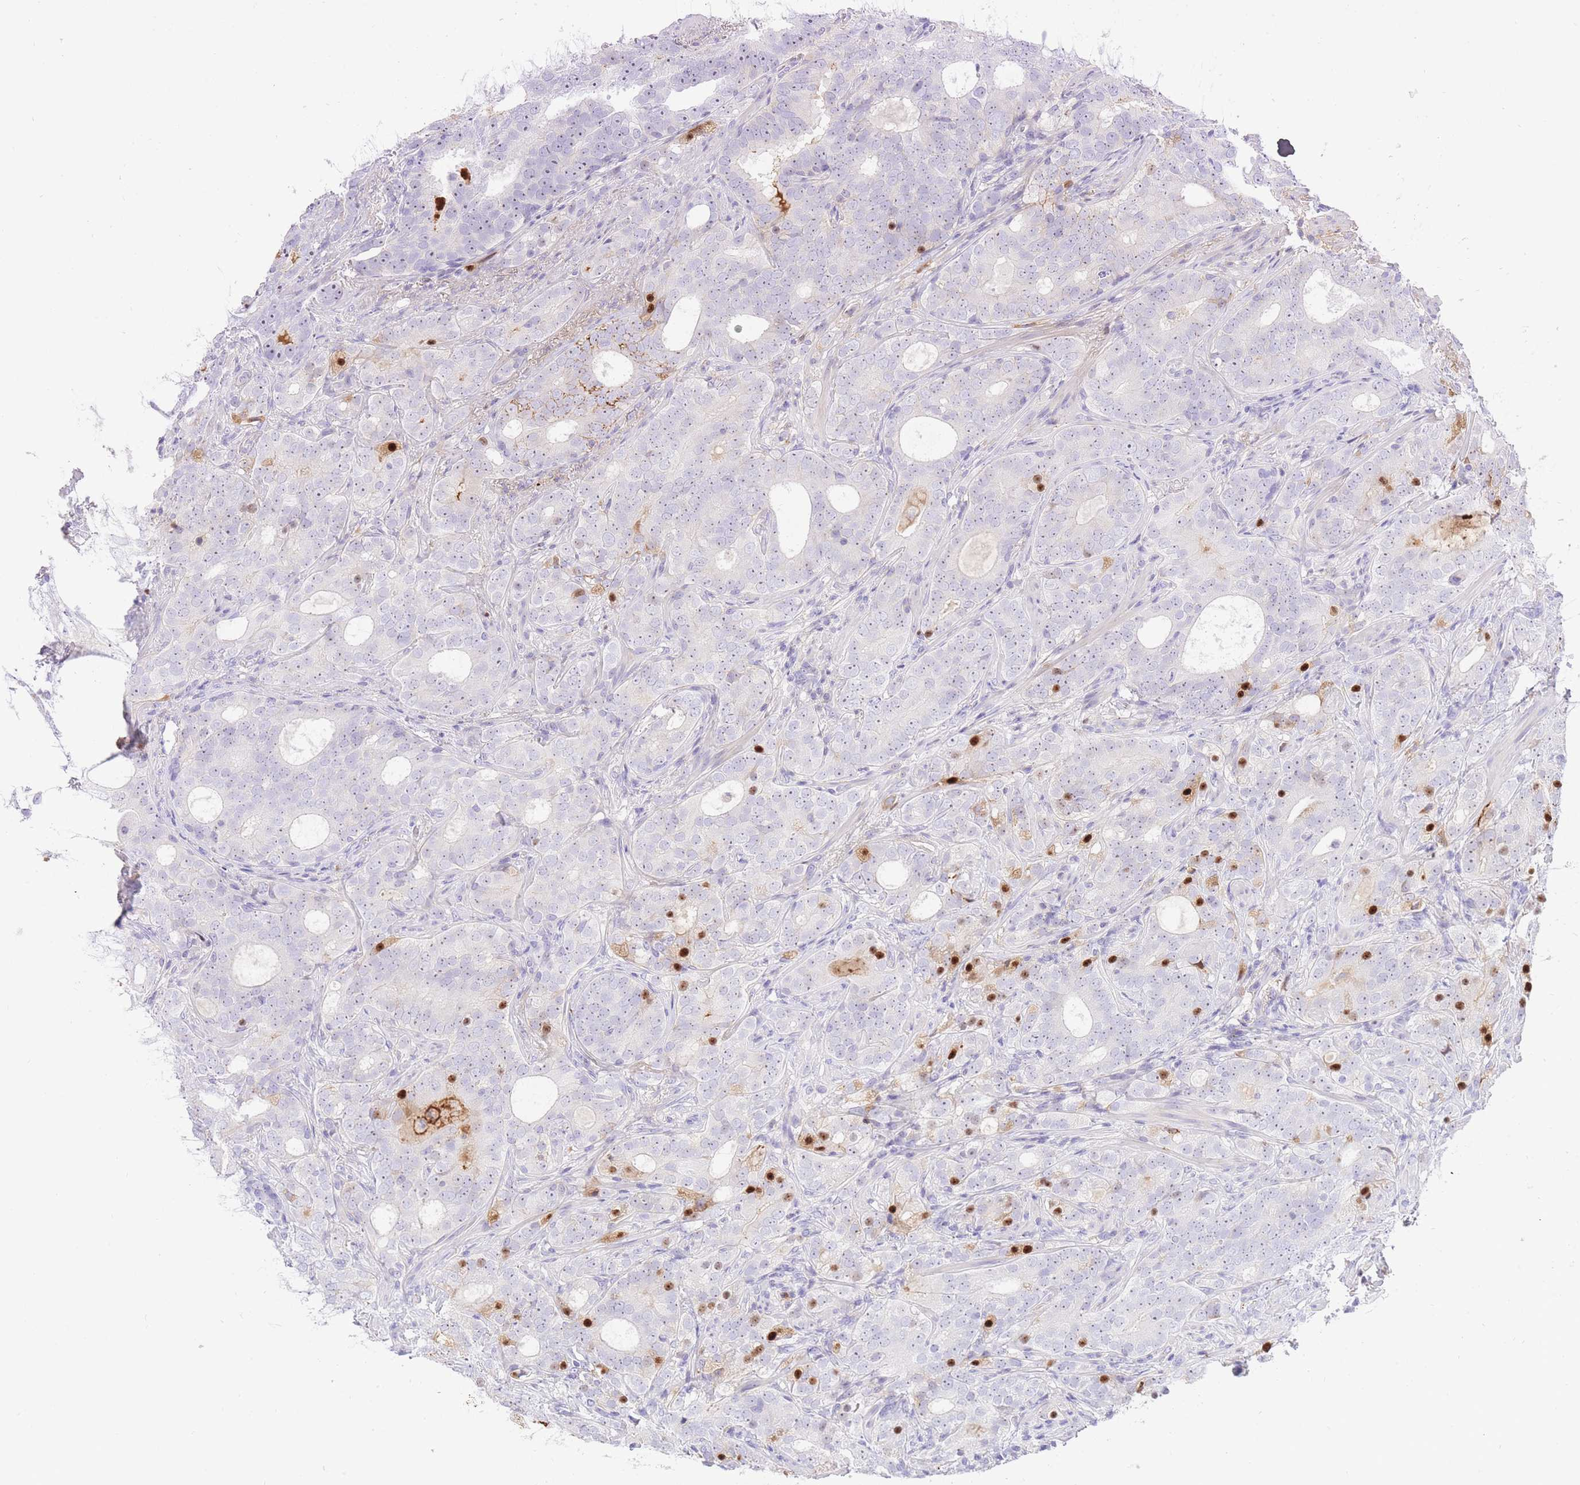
{"staining": {"intensity": "negative", "quantity": "none", "location": "none"}, "tissue": "prostate cancer", "cell_type": "Tumor cells", "image_type": "cancer", "snomed": [{"axis": "morphology", "description": "Adenocarcinoma, High grade"}, {"axis": "topography", "description": "Prostate"}], "caption": "This is an immunohistochemistry (IHC) micrograph of prostate cancer. There is no expression in tumor cells.", "gene": "HRG", "patient": {"sex": "male", "age": 64}}